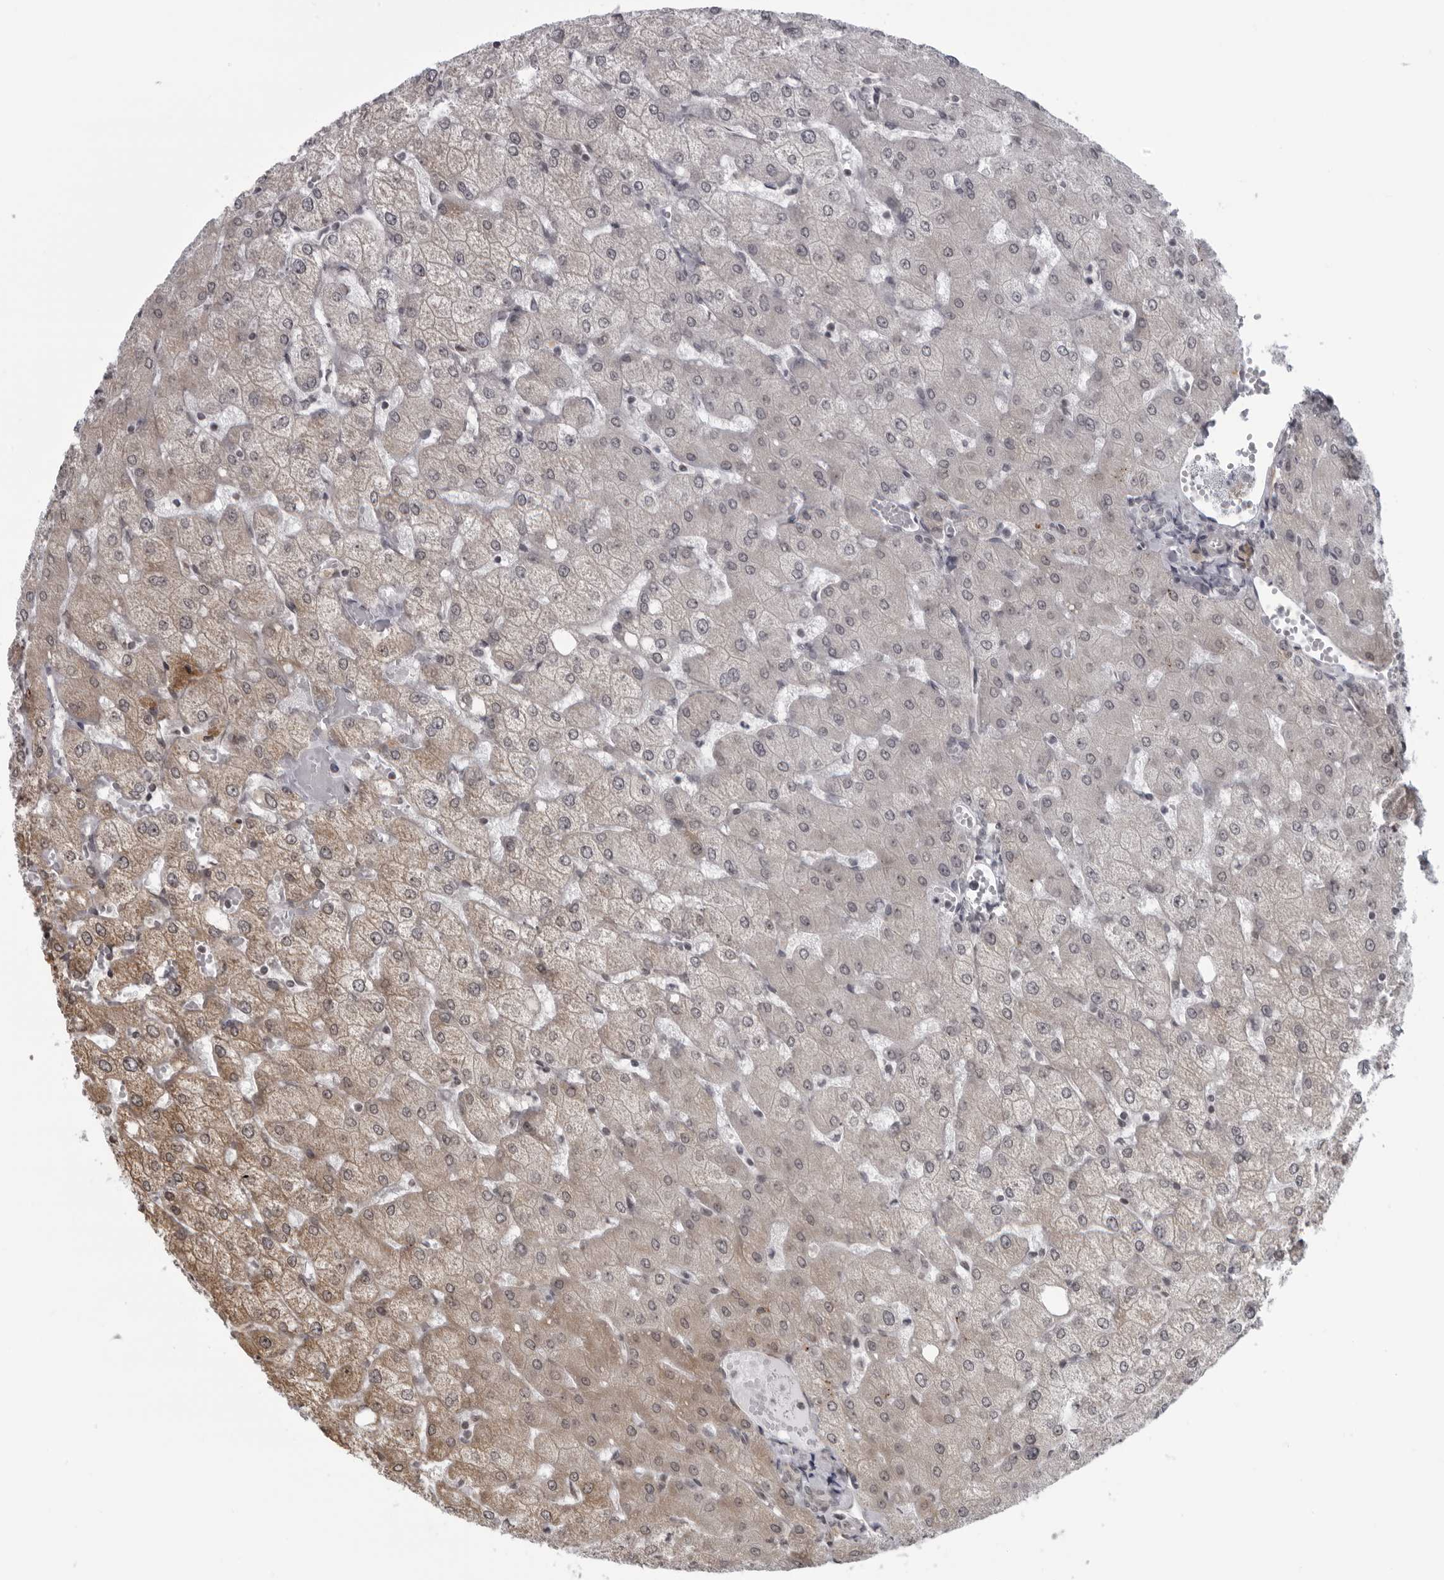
{"staining": {"intensity": "negative", "quantity": "none", "location": "none"}, "tissue": "liver", "cell_type": "Cholangiocytes", "image_type": "normal", "snomed": [{"axis": "morphology", "description": "Normal tissue, NOS"}, {"axis": "topography", "description": "Liver"}], "caption": "IHC of normal liver demonstrates no staining in cholangiocytes. Brightfield microscopy of immunohistochemistry (IHC) stained with DAB (brown) and hematoxylin (blue), captured at high magnification.", "gene": "RTCA", "patient": {"sex": "female", "age": 54}}